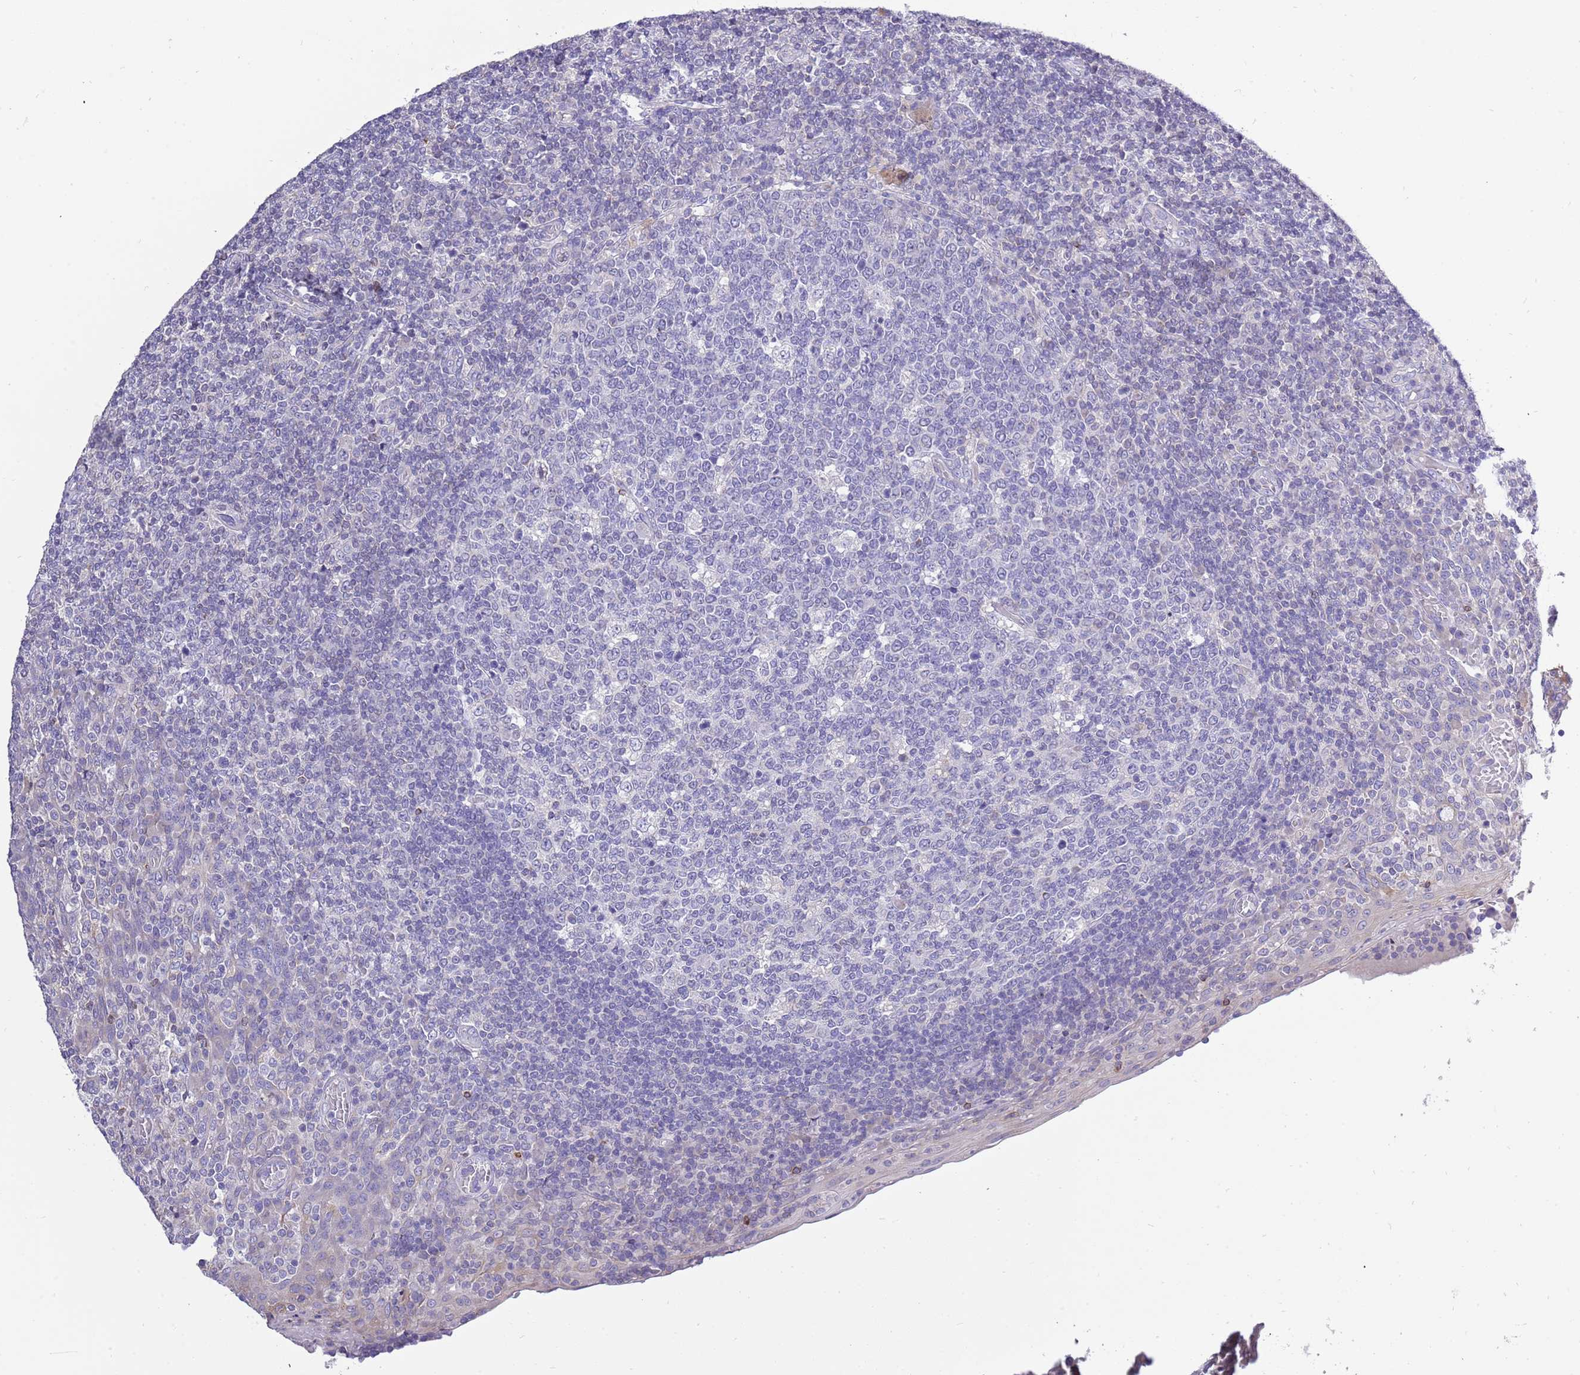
{"staining": {"intensity": "negative", "quantity": "none", "location": "none"}, "tissue": "tonsil", "cell_type": "Germinal center cells", "image_type": "normal", "snomed": [{"axis": "morphology", "description": "Normal tissue, NOS"}, {"axis": "topography", "description": "Tonsil"}], "caption": "Immunohistochemical staining of unremarkable human tonsil demonstrates no significant staining in germinal center cells. The staining was performed using DAB to visualize the protein expression in brown, while the nuclei were stained in blue with hematoxylin (Magnification: 20x).", "gene": "GLCE", "patient": {"sex": "female", "age": 19}}